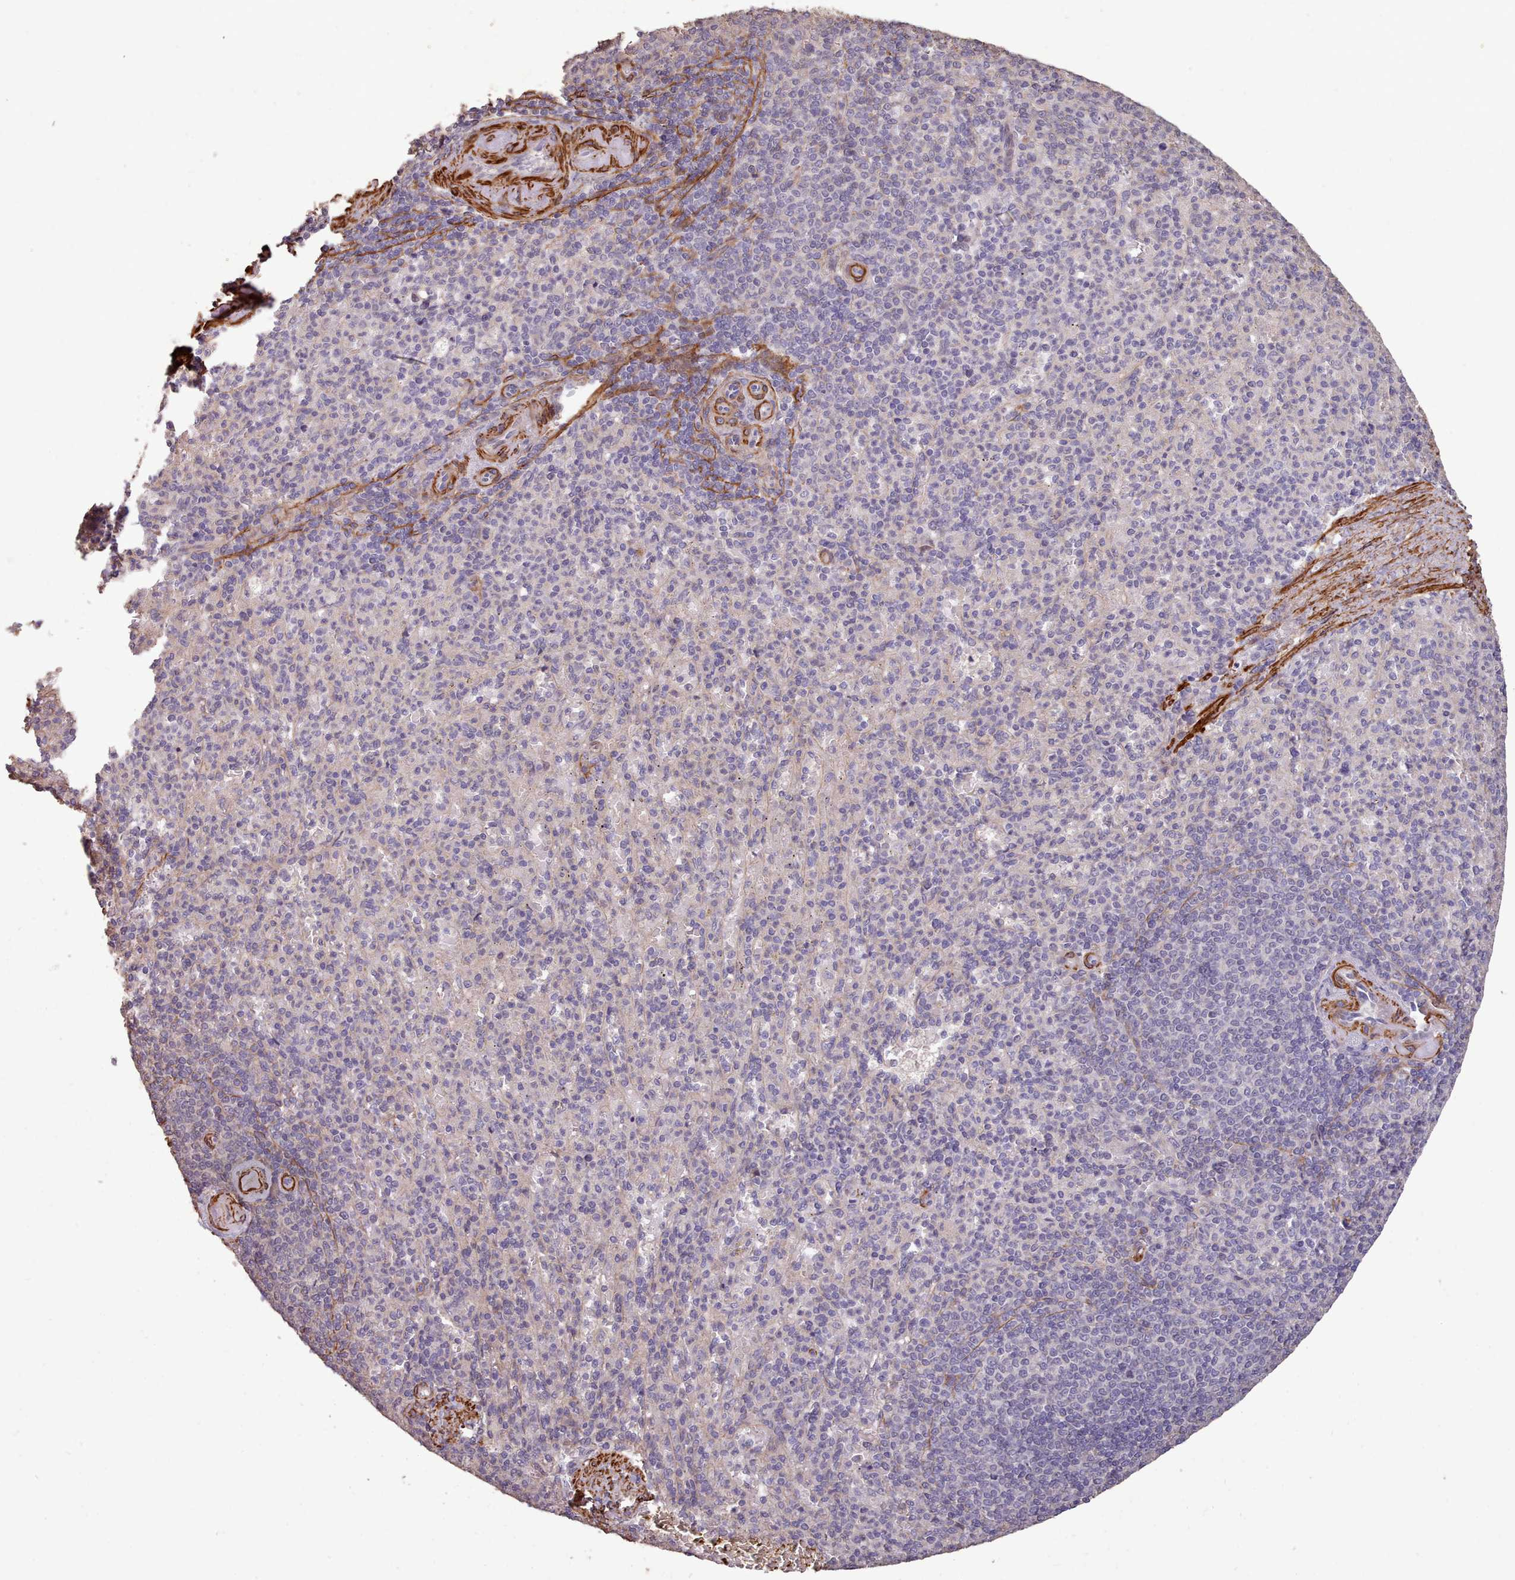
{"staining": {"intensity": "negative", "quantity": "none", "location": "none"}, "tissue": "spleen", "cell_type": "Cells in red pulp", "image_type": "normal", "snomed": [{"axis": "morphology", "description": "Normal tissue, NOS"}, {"axis": "topography", "description": "Spleen"}], "caption": "This is an IHC micrograph of benign spleen. There is no expression in cells in red pulp.", "gene": "NLRC4", "patient": {"sex": "female", "age": 74}}